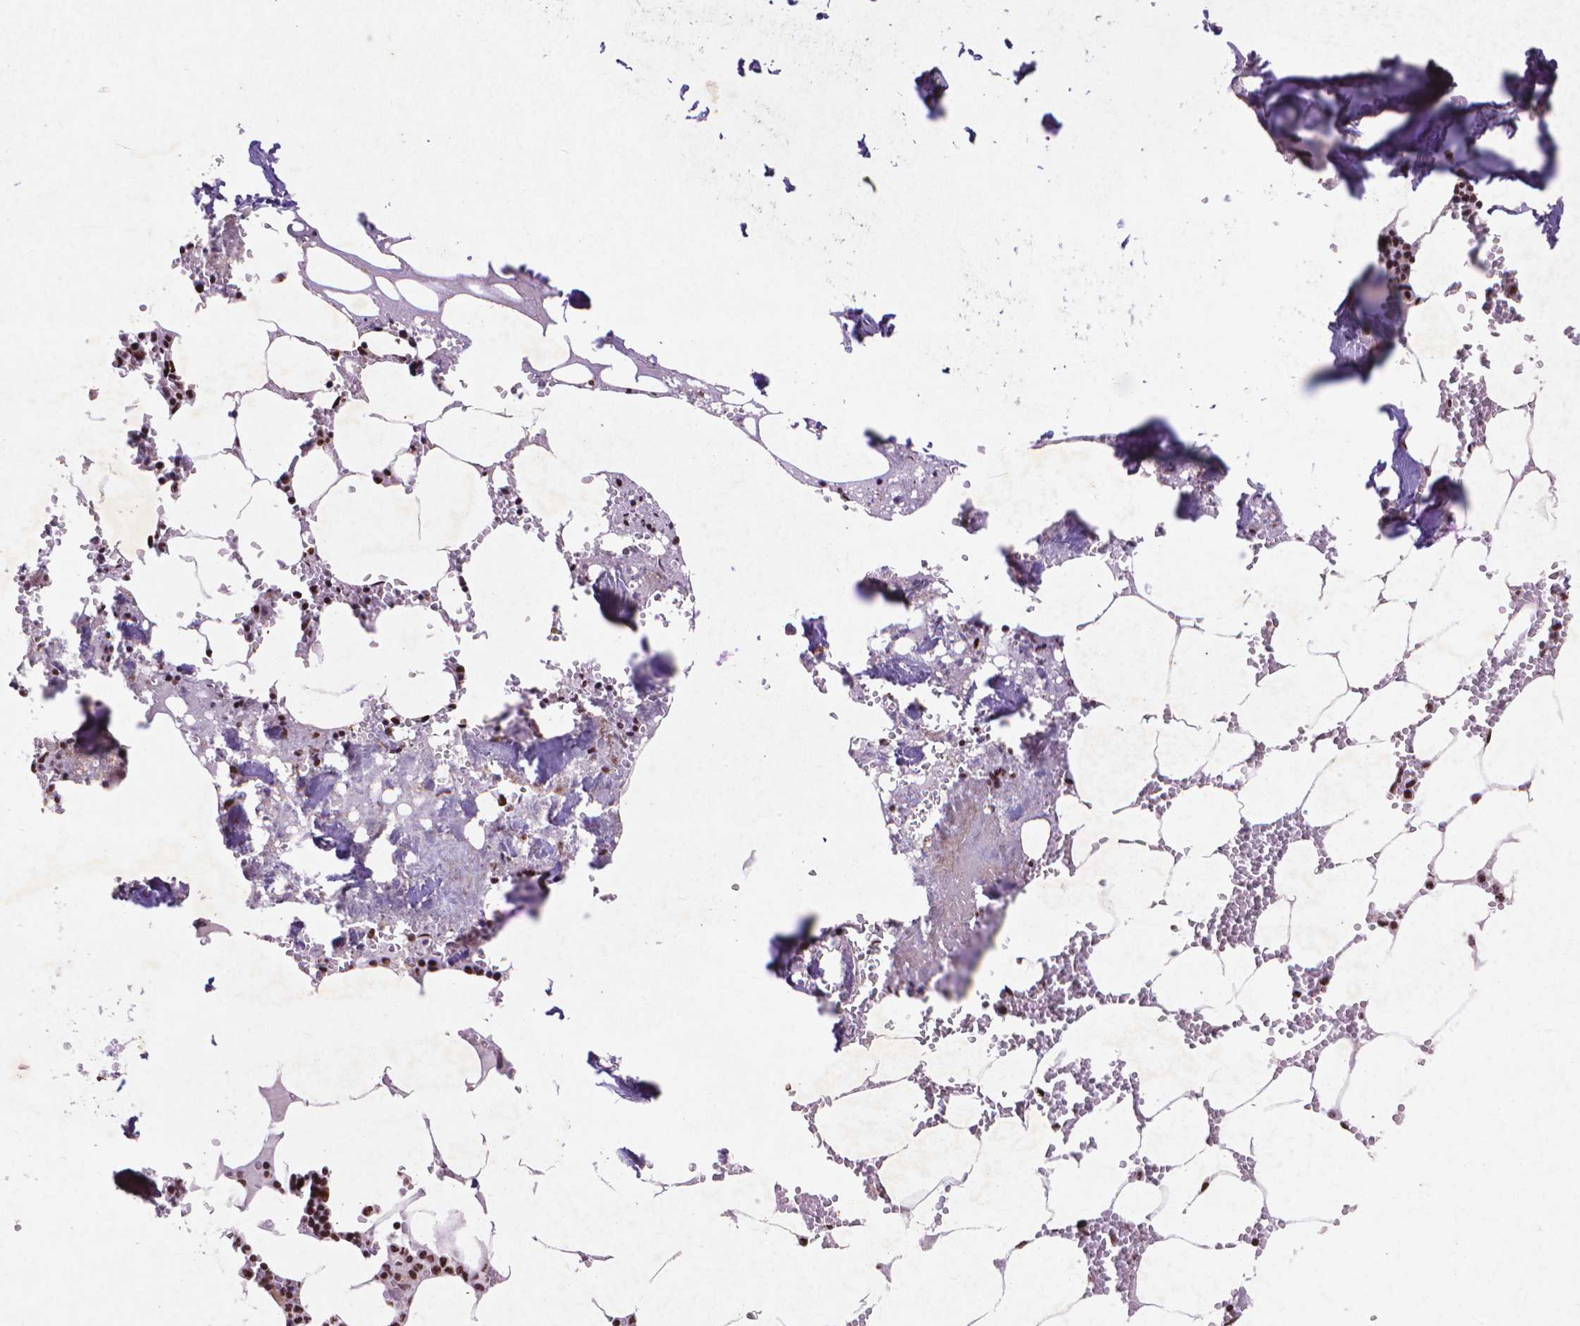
{"staining": {"intensity": "strong", "quantity": ">75%", "location": "nuclear"}, "tissue": "bone marrow", "cell_type": "Hematopoietic cells", "image_type": "normal", "snomed": [{"axis": "morphology", "description": "Normal tissue, NOS"}, {"axis": "topography", "description": "Bone marrow"}], "caption": "Bone marrow stained for a protein (brown) exhibits strong nuclear positive expression in approximately >75% of hematopoietic cells.", "gene": "CITED2", "patient": {"sex": "male", "age": 54}}